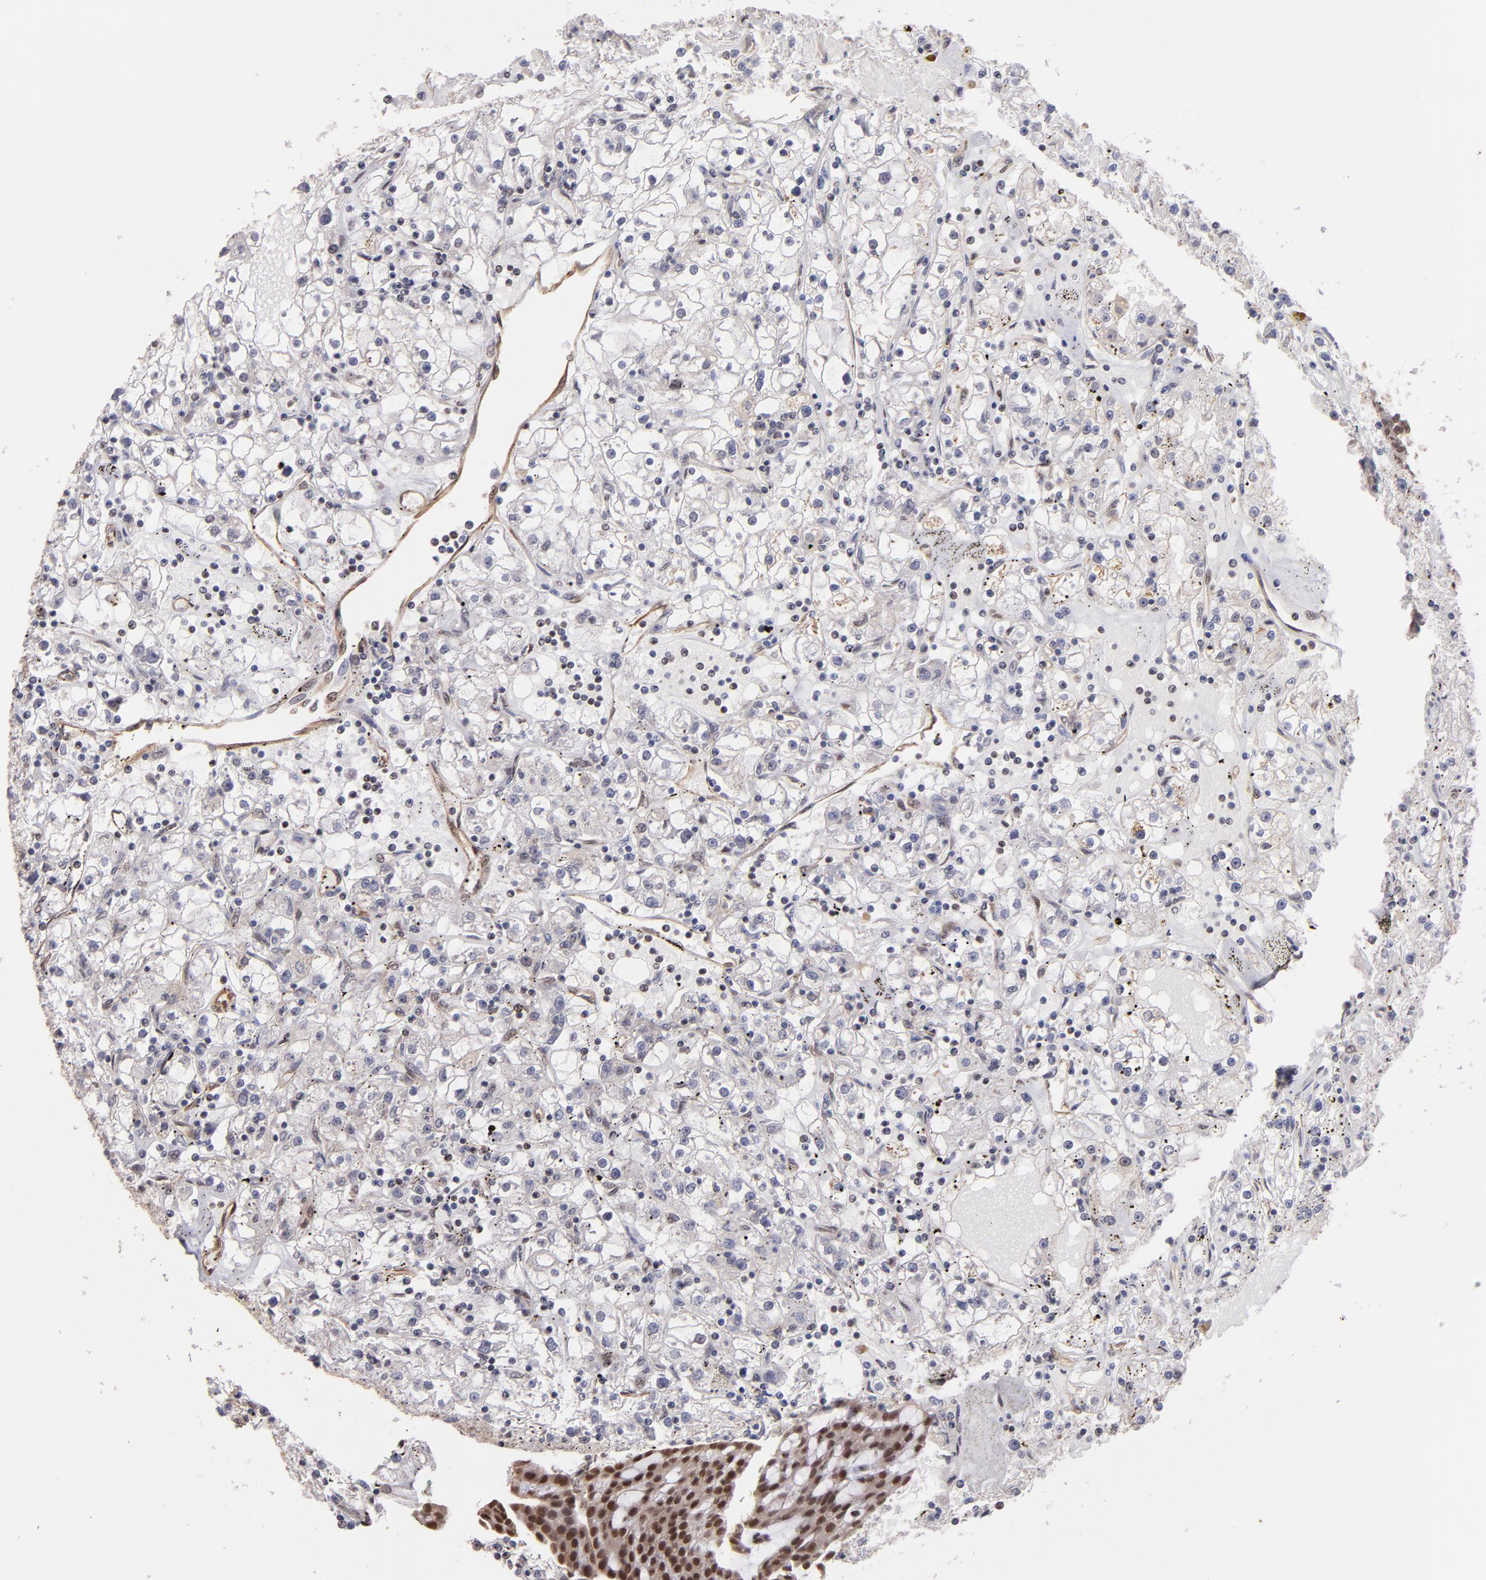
{"staining": {"intensity": "negative", "quantity": "none", "location": "none"}, "tissue": "renal cancer", "cell_type": "Tumor cells", "image_type": "cancer", "snomed": [{"axis": "morphology", "description": "Adenocarcinoma, NOS"}, {"axis": "topography", "description": "Kidney"}], "caption": "Human adenocarcinoma (renal) stained for a protein using IHC displays no expression in tumor cells.", "gene": "TERF2", "patient": {"sex": "male", "age": 56}}